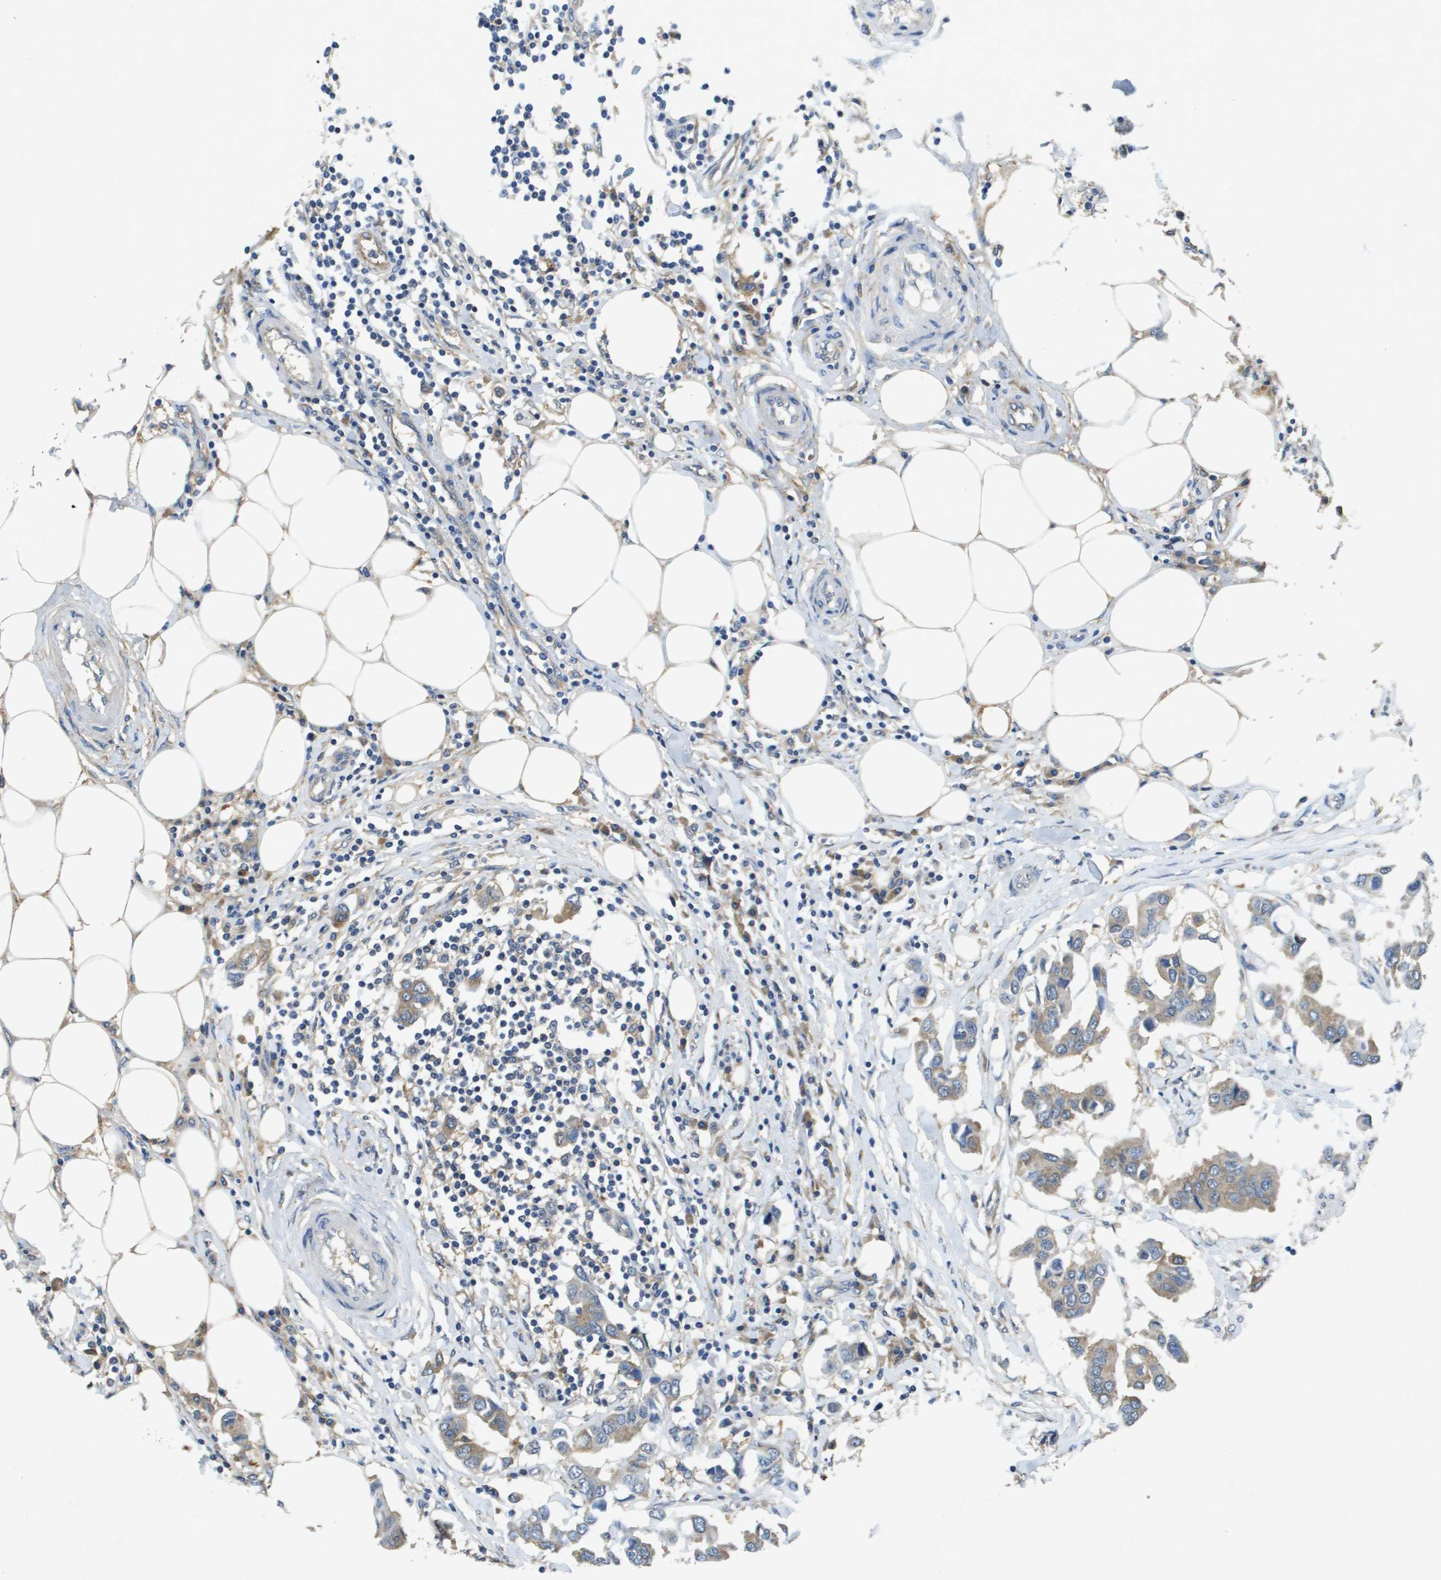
{"staining": {"intensity": "weak", "quantity": "25%-75%", "location": "cytoplasmic/membranous"}, "tissue": "breast cancer", "cell_type": "Tumor cells", "image_type": "cancer", "snomed": [{"axis": "morphology", "description": "Duct carcinoma"}, {"axis": "topography", "description": "Breast"}], "caption": "This photomicrograph exhibits invasive ductal carcinoma (breast) stained with immunohistochemistry (IHC) to label a protein in brown. The cytoplasmic/membranous of tumor cells show weak positivity for the protein. Nuclei are counter-stained blue.", "gene": "PTPRT", "patient": {"sex": "female", "age": 80}}